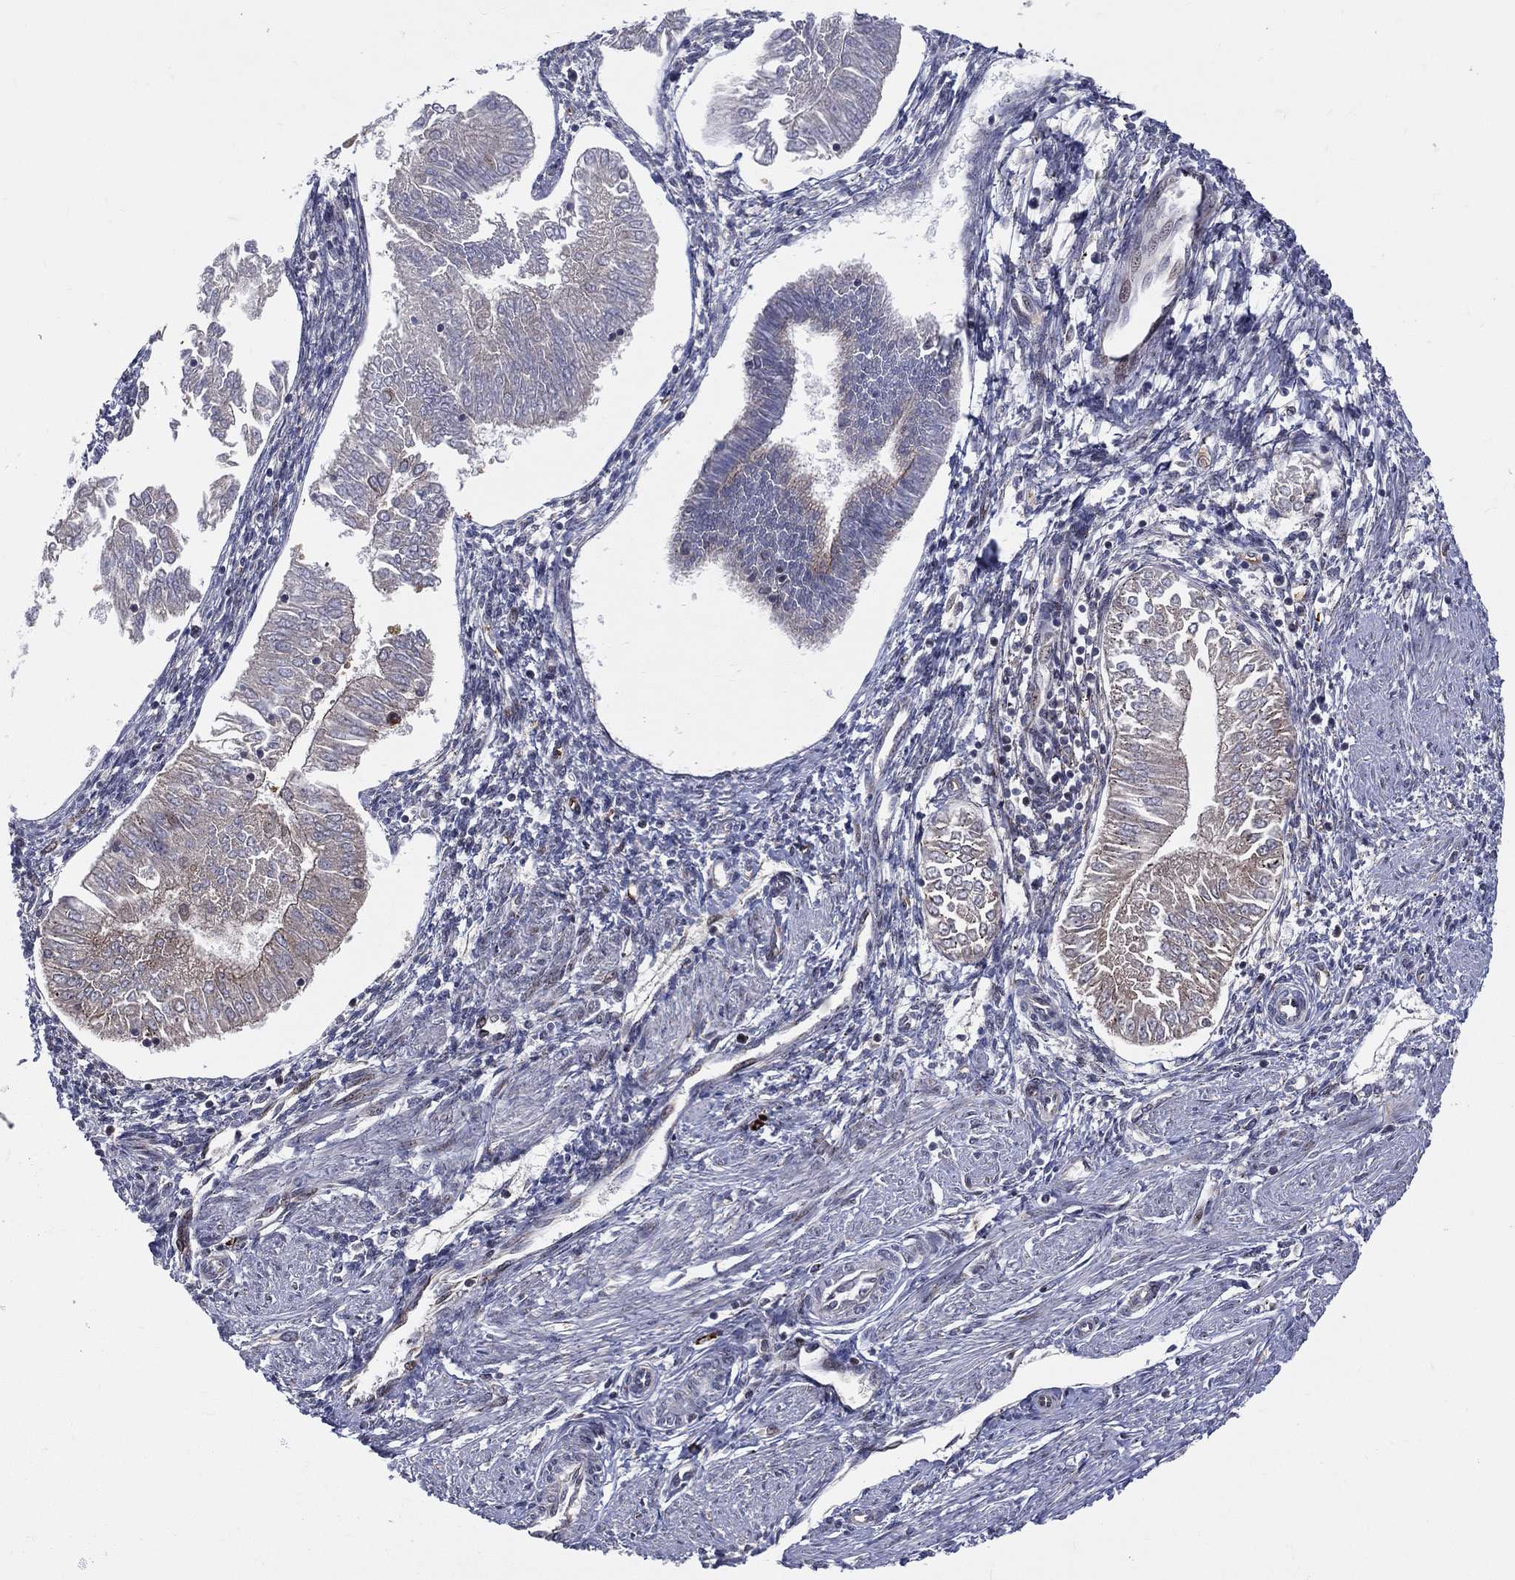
{"staining": {"intensity": "negative", "quantity": "none", "location": "none"}, "tissue": "endometrial cancer", "cell_type": "Tumor cells", "image_type": "cancer", "snomed": [{"axis": "morphology", "description": "Adenocarcinoma, NOS"}, {"axis": "topography", "description": "Endometrium"}], "caption": "This is an IHC histopathology image of adenocarcinoma (endometrial). There is no positivity in tumor cells.", "gene": "VHL", "patient": {"sex": "female", "age": 53}}